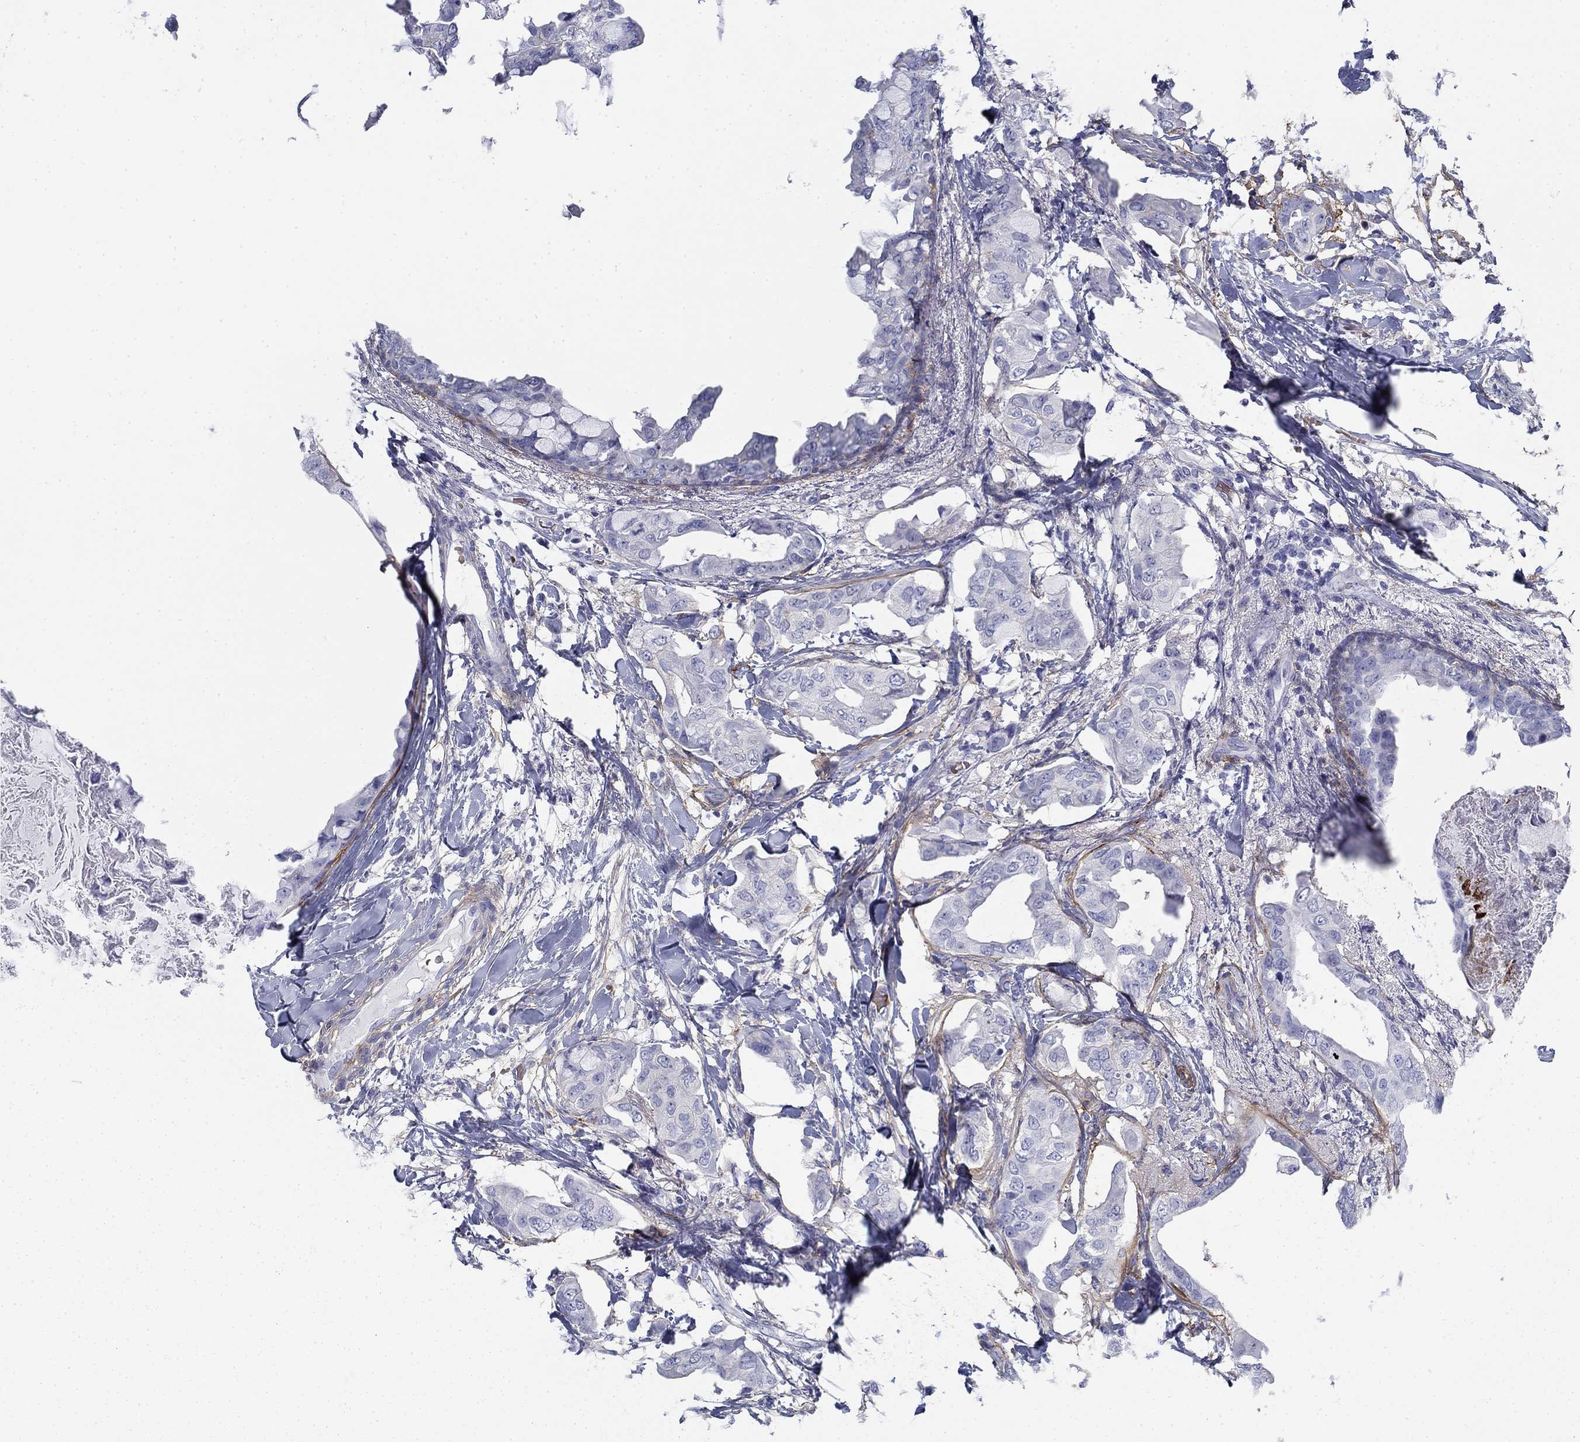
{"staining": {"intensity": "negative", "quantity": "none", "location": "none"}, "tissue": "breast cancer", "cell_type": "Tumor cells", "image_type": "cancer", "snomed": [{"axis": "morphology", "description": "Normal tissue, NOS"}, {"axis": "morphology", "description": "Duct carcinoma"}, {"axis": "topography", "description": "Breast"}], "caption": "The photomicrograph reveals no staining of tumor cells in breast infiltrating ductal carcinoma. (DAB immunohistochemistry with hematoxylin counter stain).", "gene": "GPC1", "patient": {"sex": "female", "age": 40}}